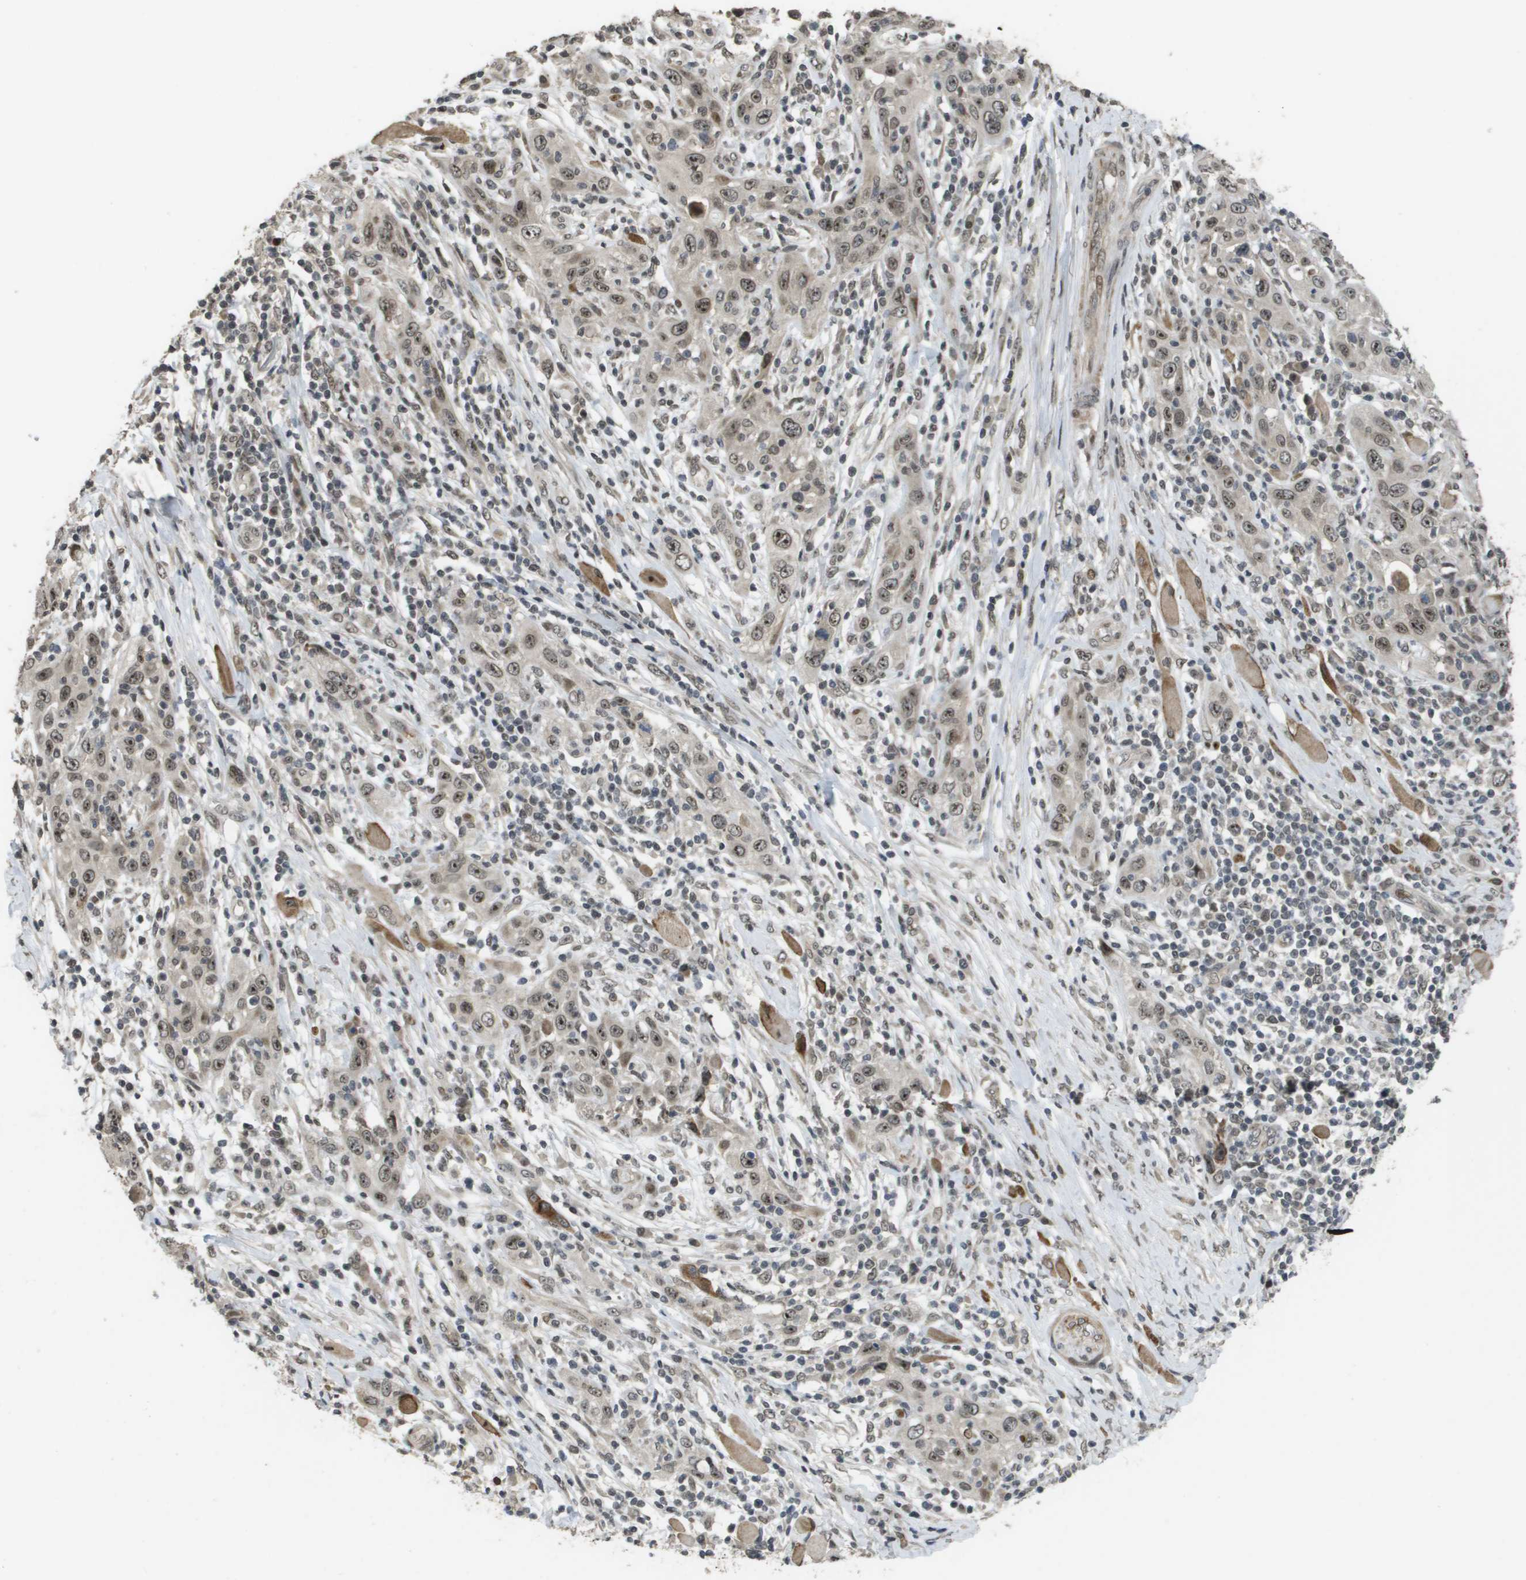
{"staining": {"intensity": "weak", "quantity": ">75%", "location": "nuclear"}, "tissue": "skin cancer", "cell_type": "Tumor cells", "image_type": "cancer", "snomed": [{"axis": "morphology", "description": "Squamous cell carcinoma, NOS"}, {"axis": "topography", "description": "Skin"}], "caption": "Protein analysis of skin cancer tissue exhibits weak nuclear expression in about >75% of tumor cells. Using DAB (brown) and hematoxylin (blue) stains, captured at high magnification using brightfield microscopy.", "gene": "KAT5", "patient": {"sex": "female", "age": 88}}